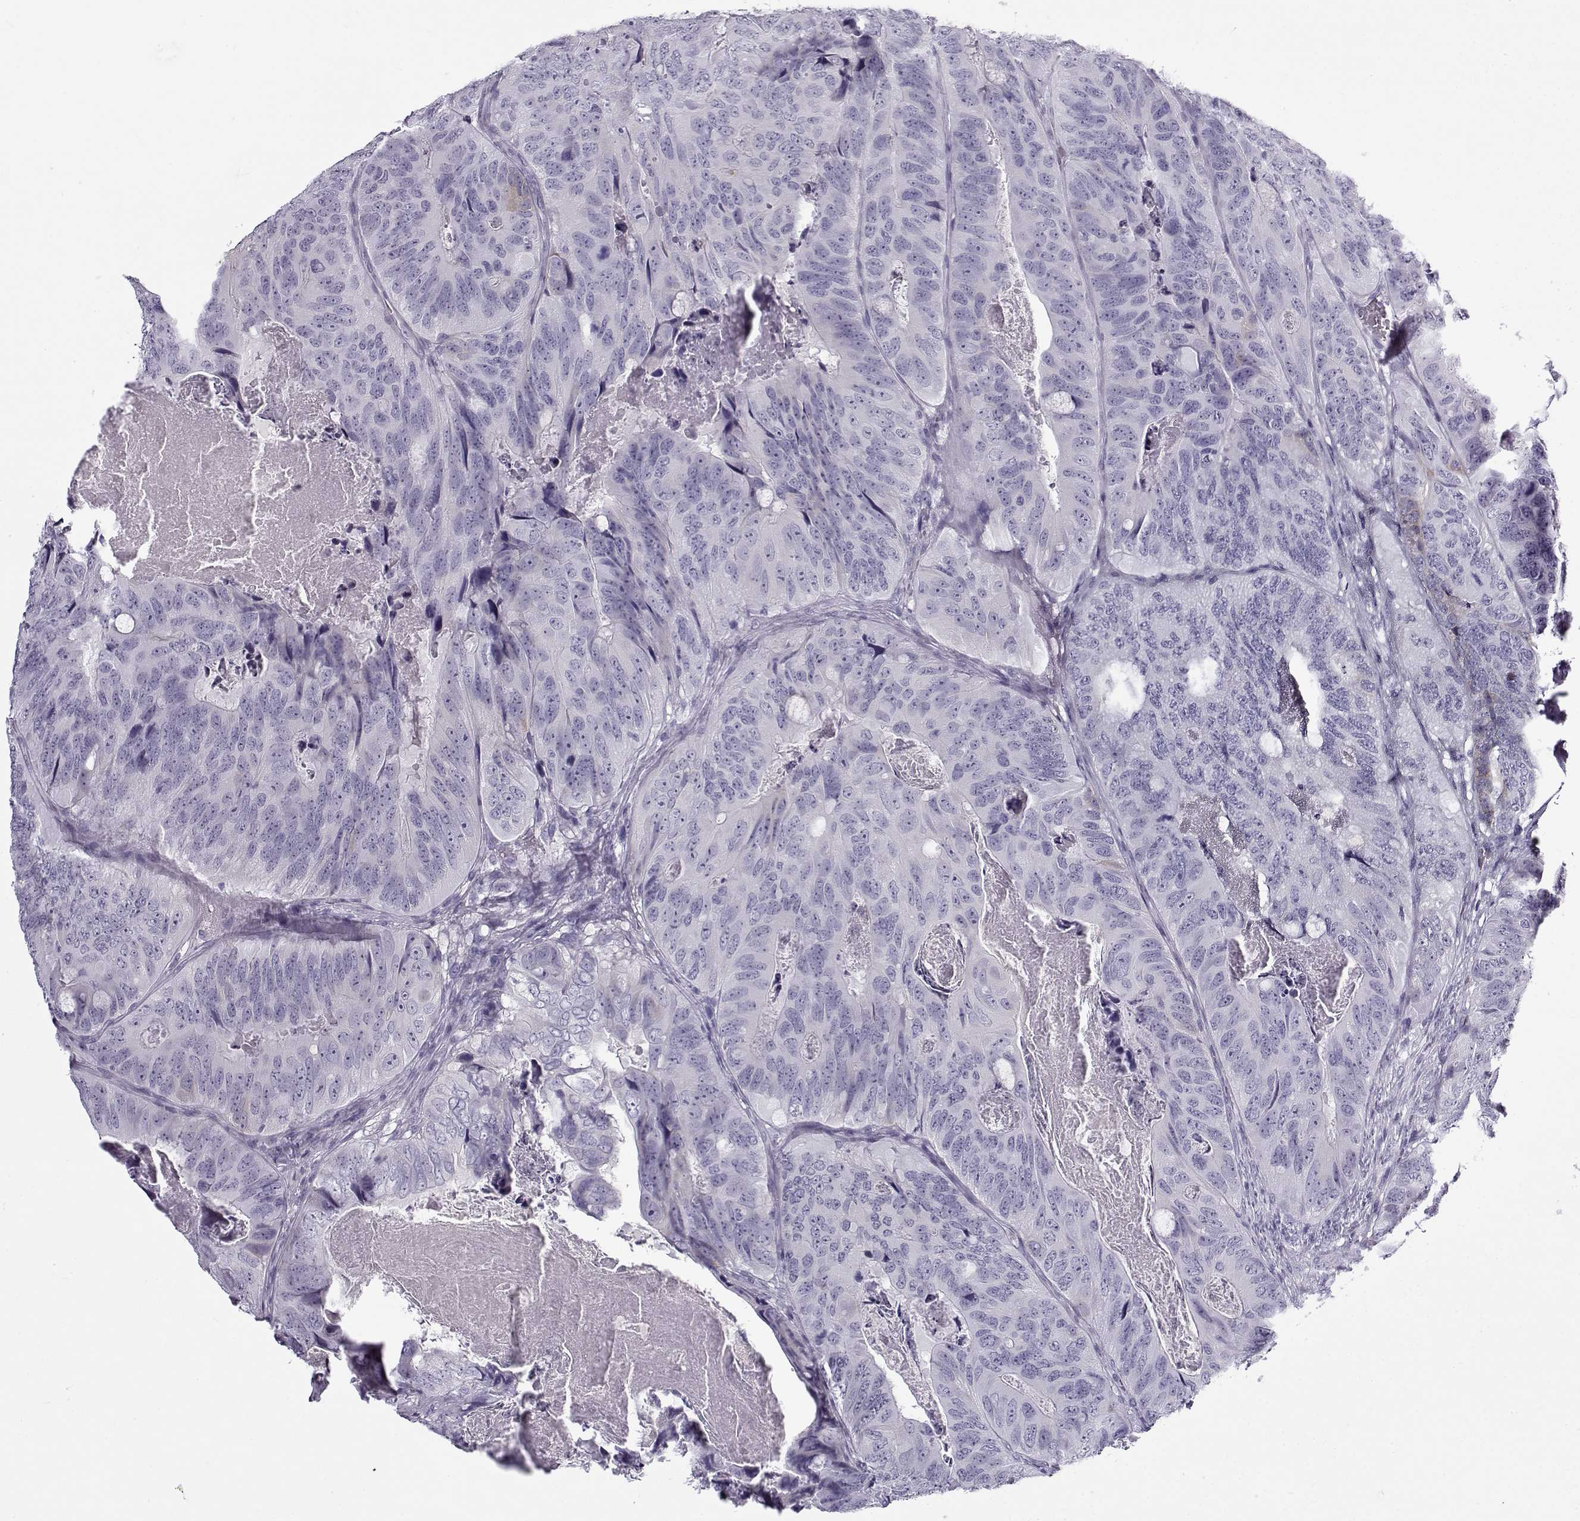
{"staining": {"intensity": "negative", "quantity": "none", "location": "none"}, "tissue": "colorectal cancer", "cell_type": "Tumor cells", "image_type": "cancer", "snomed": [{"axis": "morphology", "description": "Adenocarcinoma, NOS"}, {"axis": "topography", "description": "Colon"}], "caption": "This is a histopathology image of immunohistochemistry (IHC) staining of colorectal cancer (adenocarcinoma), which shows no positivity in tumor cells.", "gene": "GTSF1L", "patient": {"sex": "male", "age": 79}}